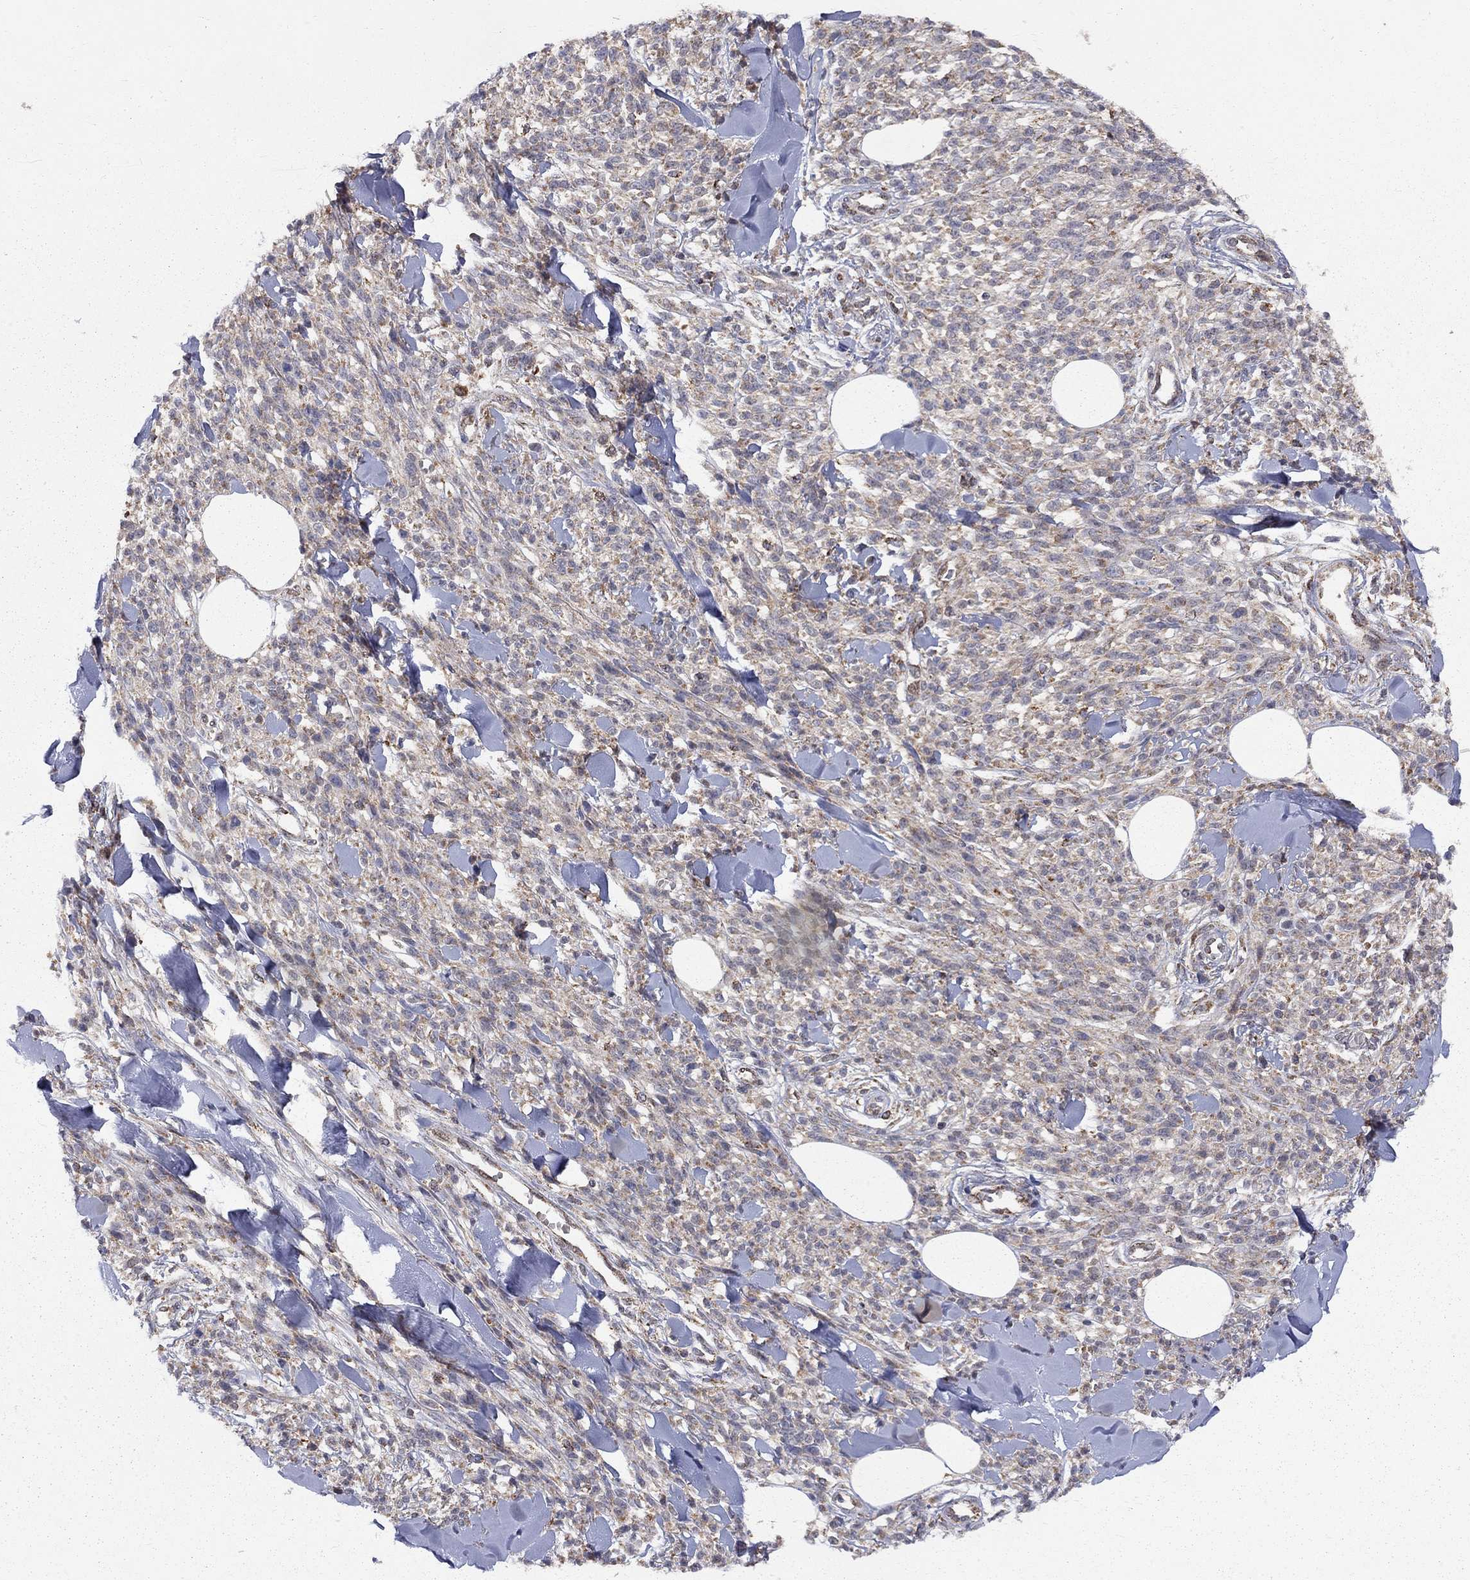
{"staining": {"intensity": "moderate", "quantity": "<25%", "location": "cytoplasmic/membranous"}, "tissue": "melanoma", "cell_type": "Tumor cells", "image_type": "cancer", "snomed": [{"axis": "morphology", "description": "Malignant melanoma, NOS"}, {"axis": "topography", "description": "Skin"}, {"axis": "topography", "description": "Skin of trunk"}], "caption": "Tumor cells demonstrate moderate cytoplasmic/membranous staining in about <25% of cells in melanoma.", "gene": "ELOB", "patient": {"sex": "male", "age": 74}}